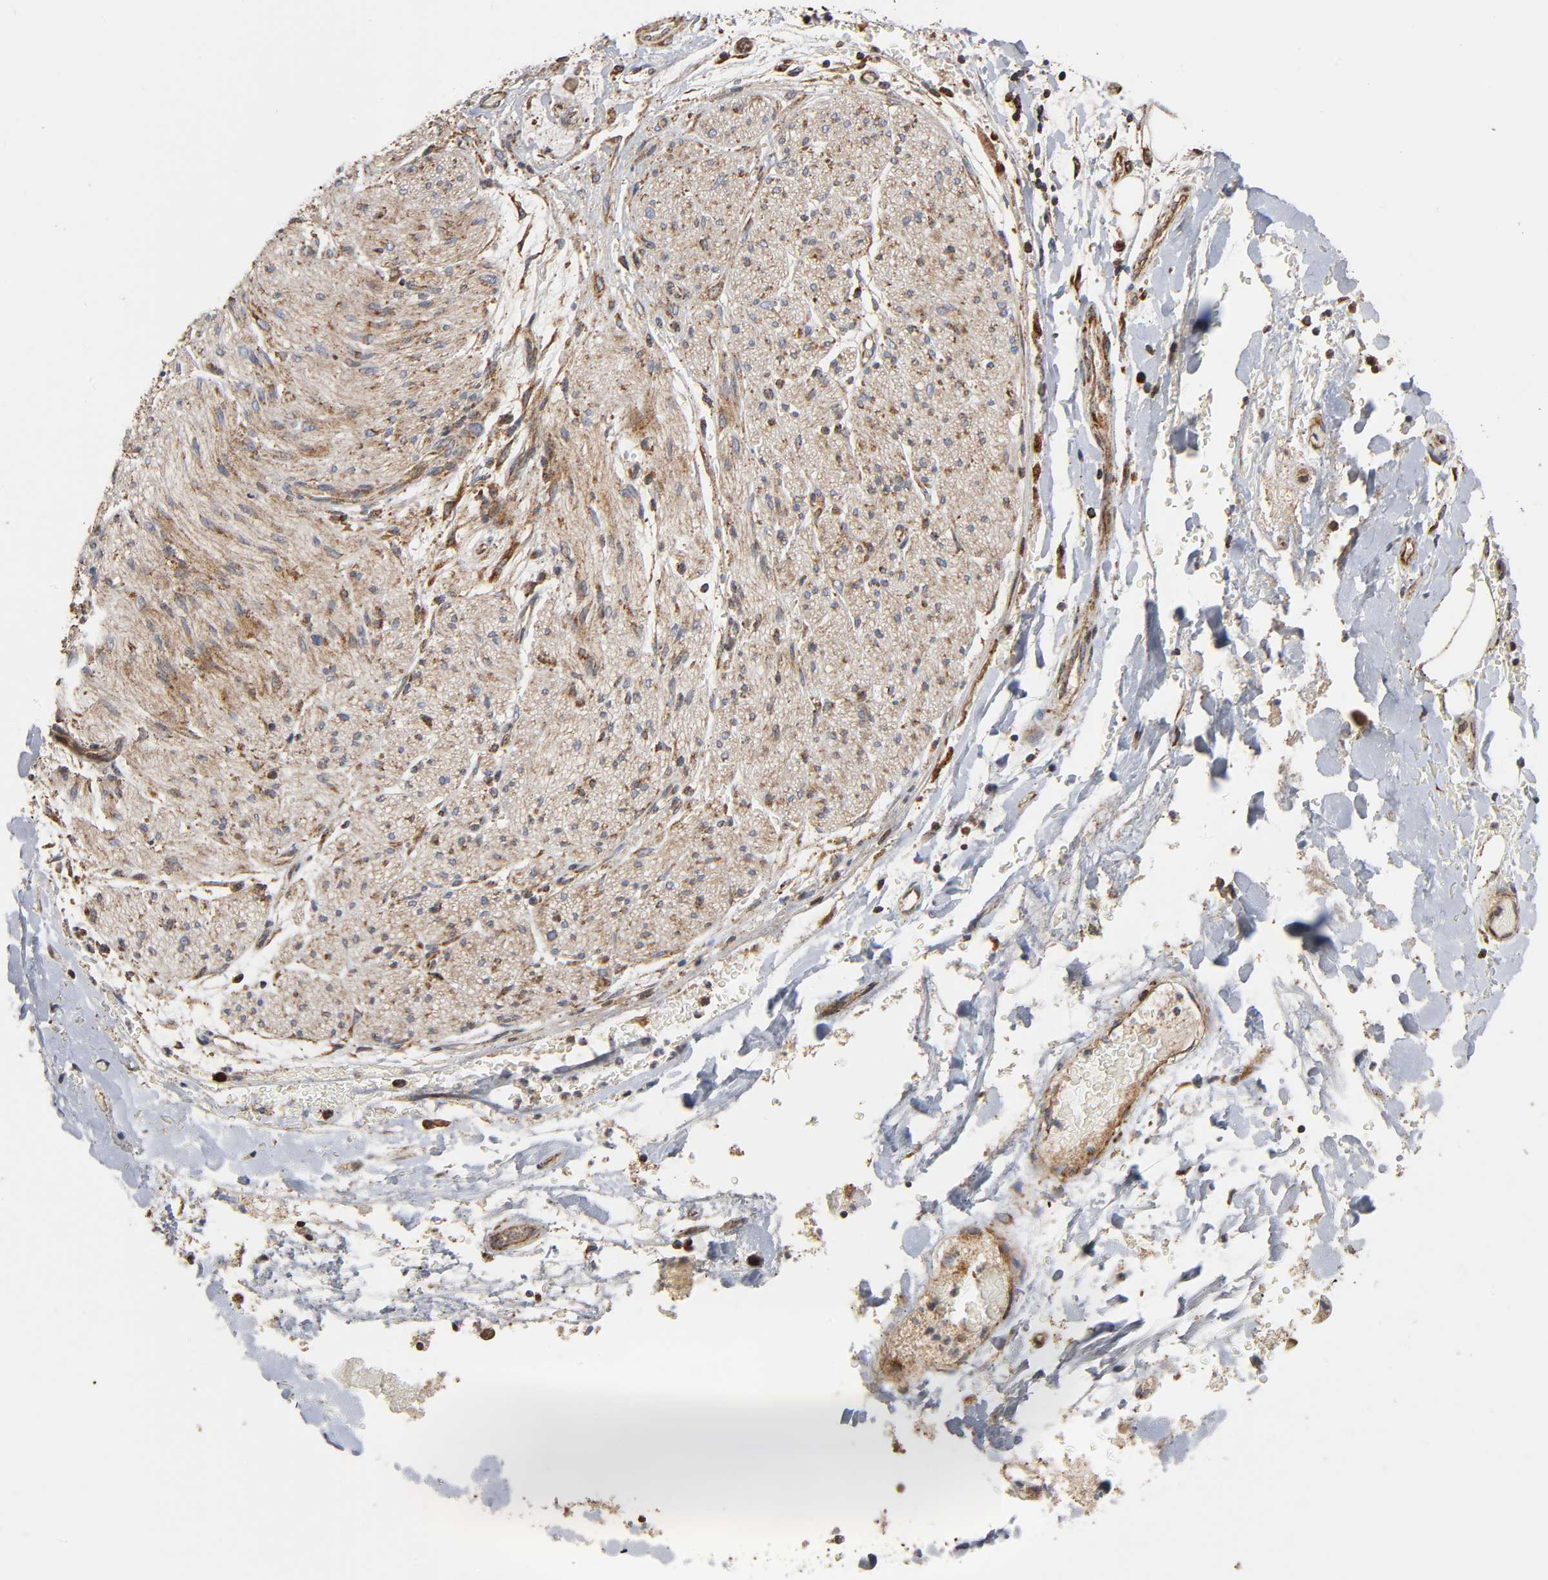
{"staining": {"intensity": "negative", "quantity": "none", "location": "none"}, "tissue": "soft tissue", "cell_type": "Chondrocytes", "image_type": "normal", "snomed": [{"axis": "morphology", "description": "Normal tissue, NOS"}, {"axis": "morphology", "description": "Cholangiocarcinoma"}, {"axis": "topography", "description": "Liver"}, {"axis": "topography", "description": "Peripheral nerve tissue"}], "caption": "The IHC photomicrograph has no significant expression in chondrocytes of soft tissue. The staining is performed using DAB brown chromogen with nuclei counter-stained in using hematoxylin.", "gene": "MAP3K1", "patient": {"sex": "male", "age": 50}}